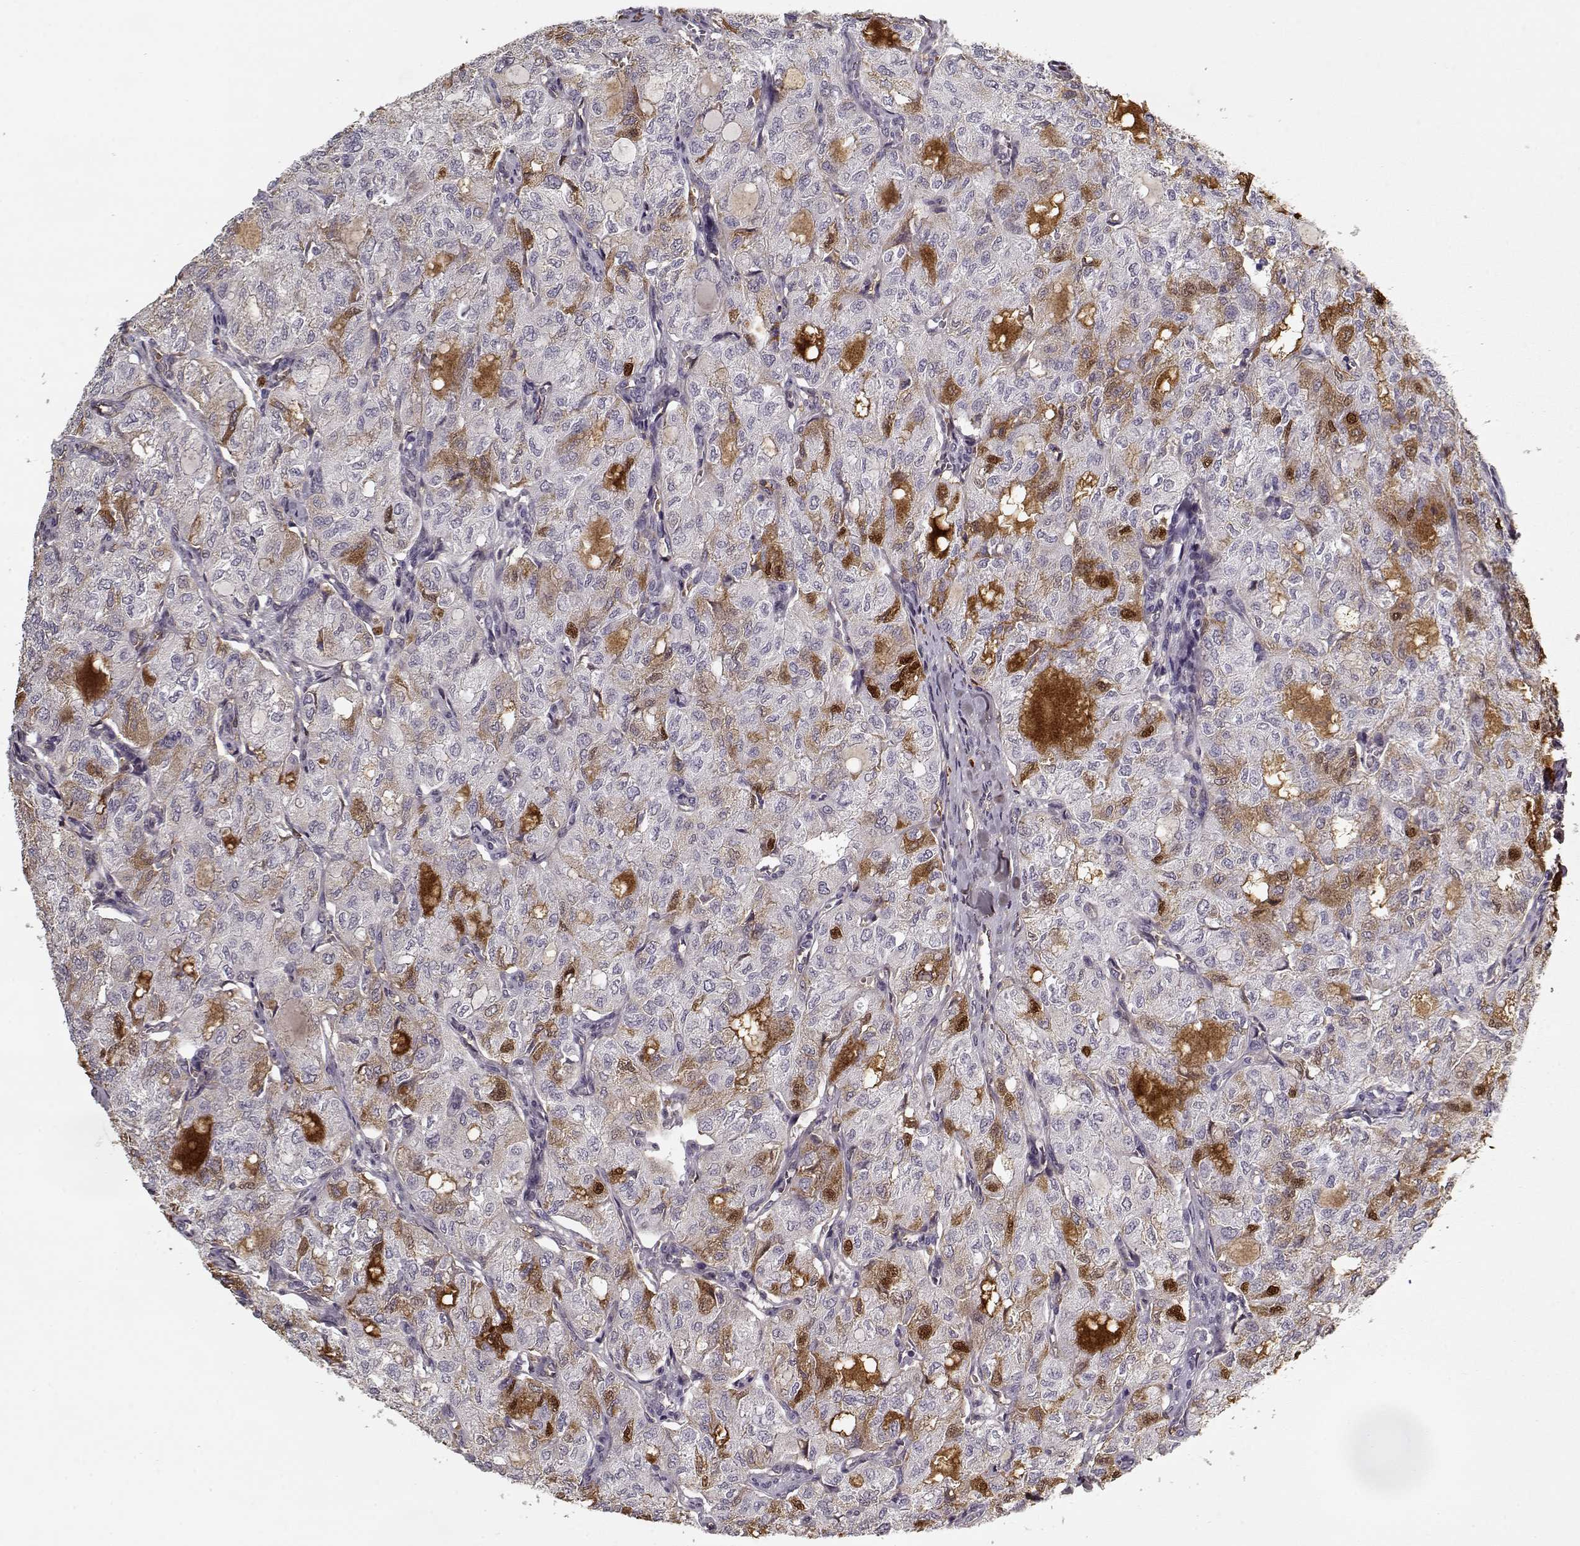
{"staining": {"intensity": "negative", "quantity": "none", "location": "none"}, "tissue": "thyroid cancer", "cell_type": "Tumor cells", "image_type": "cancer", "snomed": [{"axis": "morphology", "description": "Follicular adenoma carcinoma, NOS"}, {"axis": "topography", "description": "Thyroid gland"}], "caption": "Tumor cells are negative for protein expression in human thyroid follicular adenoma carcinoma.", "gene": "LUM", "patient": {"sex": "male", "age": 75}}